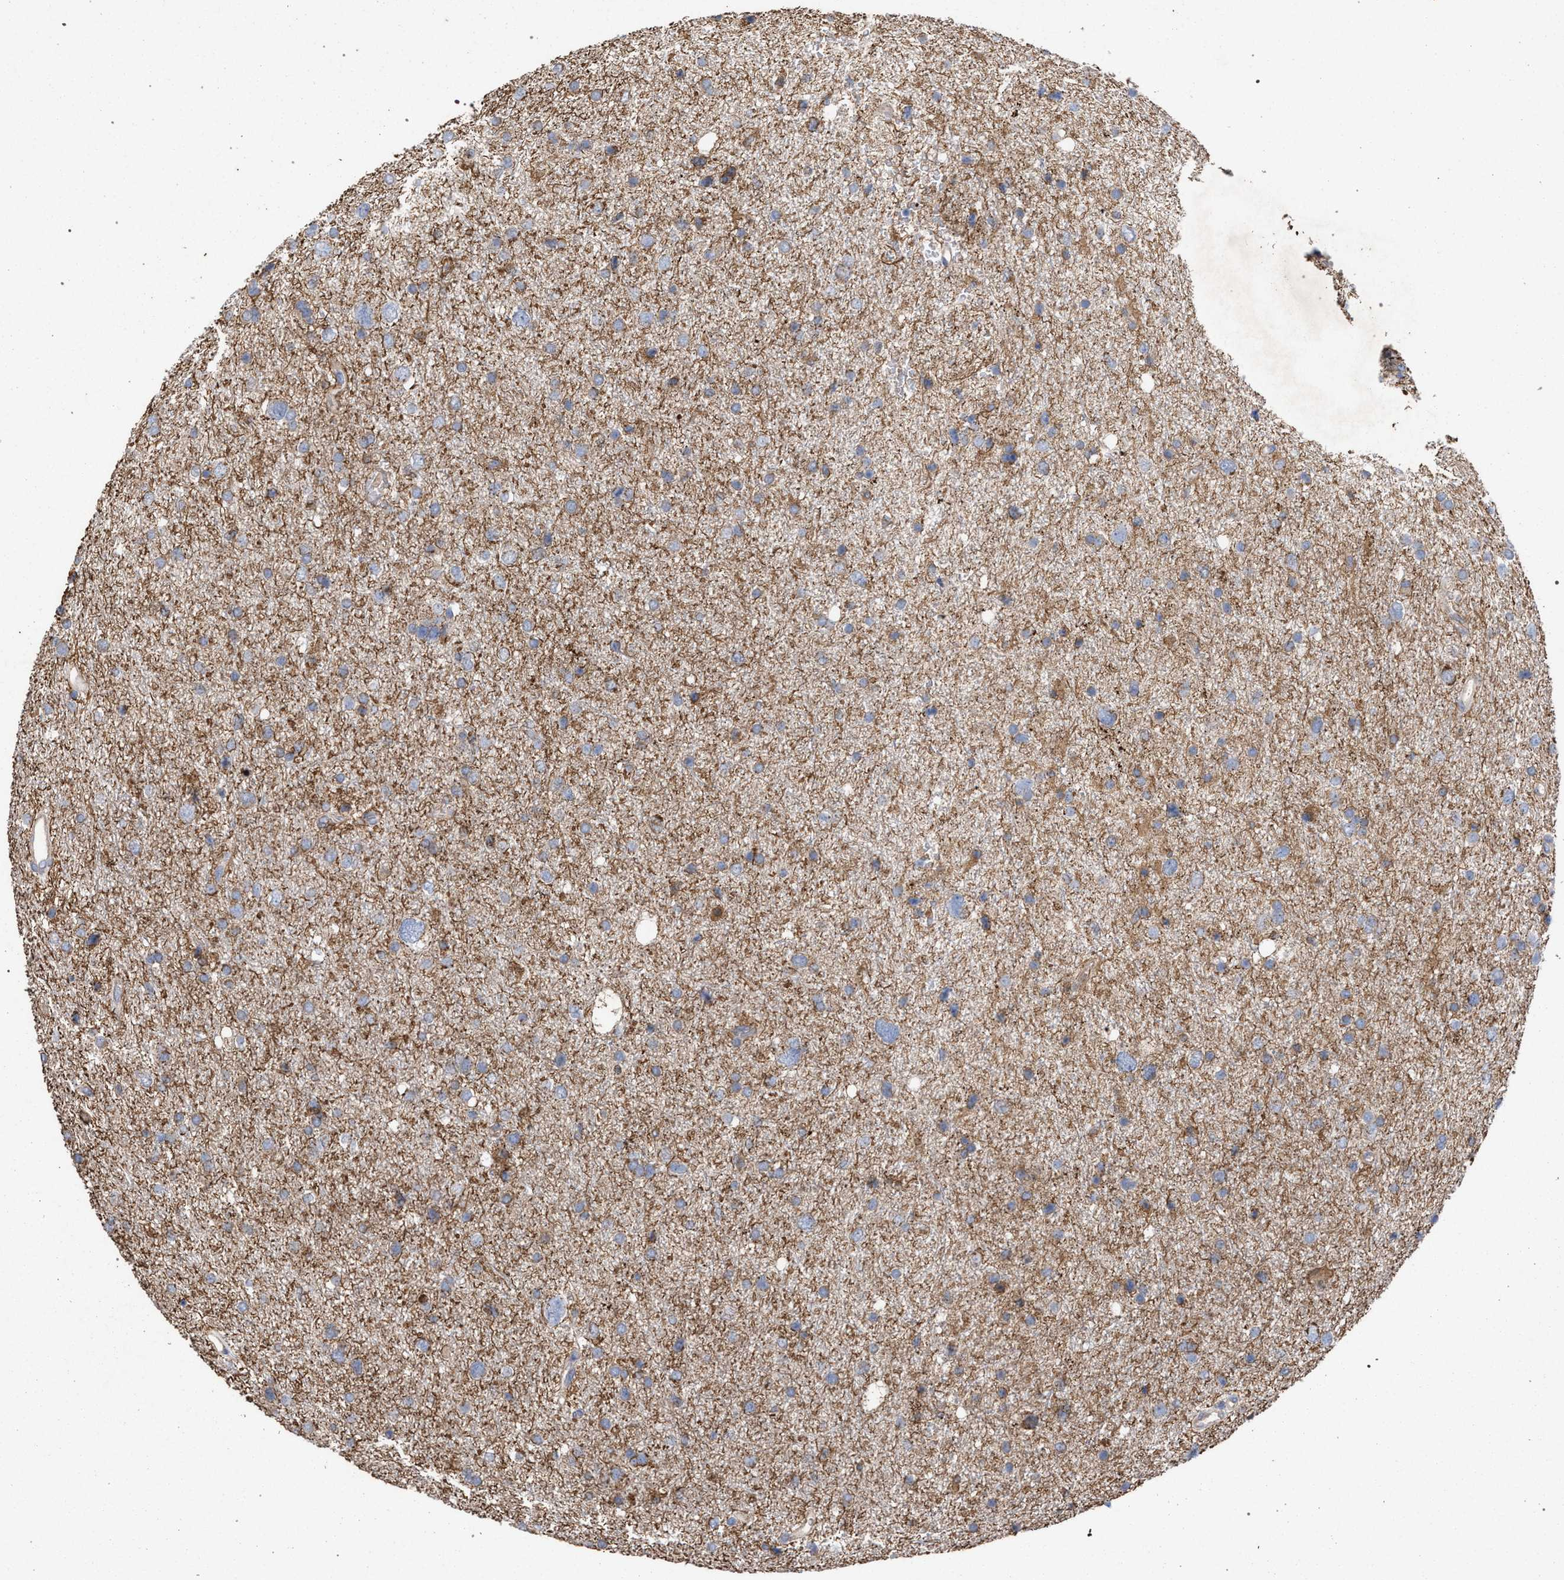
{"staining": {"intensity": "weak", "quantity": "25%-75%", "location": "cytoplasmic/membranous"}, "tissue": "glioma", "cell_type": "Tumor cells", "image_type": "cancer", "snomed": [{"axis": "morphology", "description": "Glioma, malignant, Low grade"}, {"axis": "topography", "description": "Brain"}], "caption": "Tumor cells reveal weak cytoplasmic/membranous positivity in approximately 25%-75% of cells in glioma.", "gene": "BCL2L12", "patient": {"sex": "female", "age": 37}}